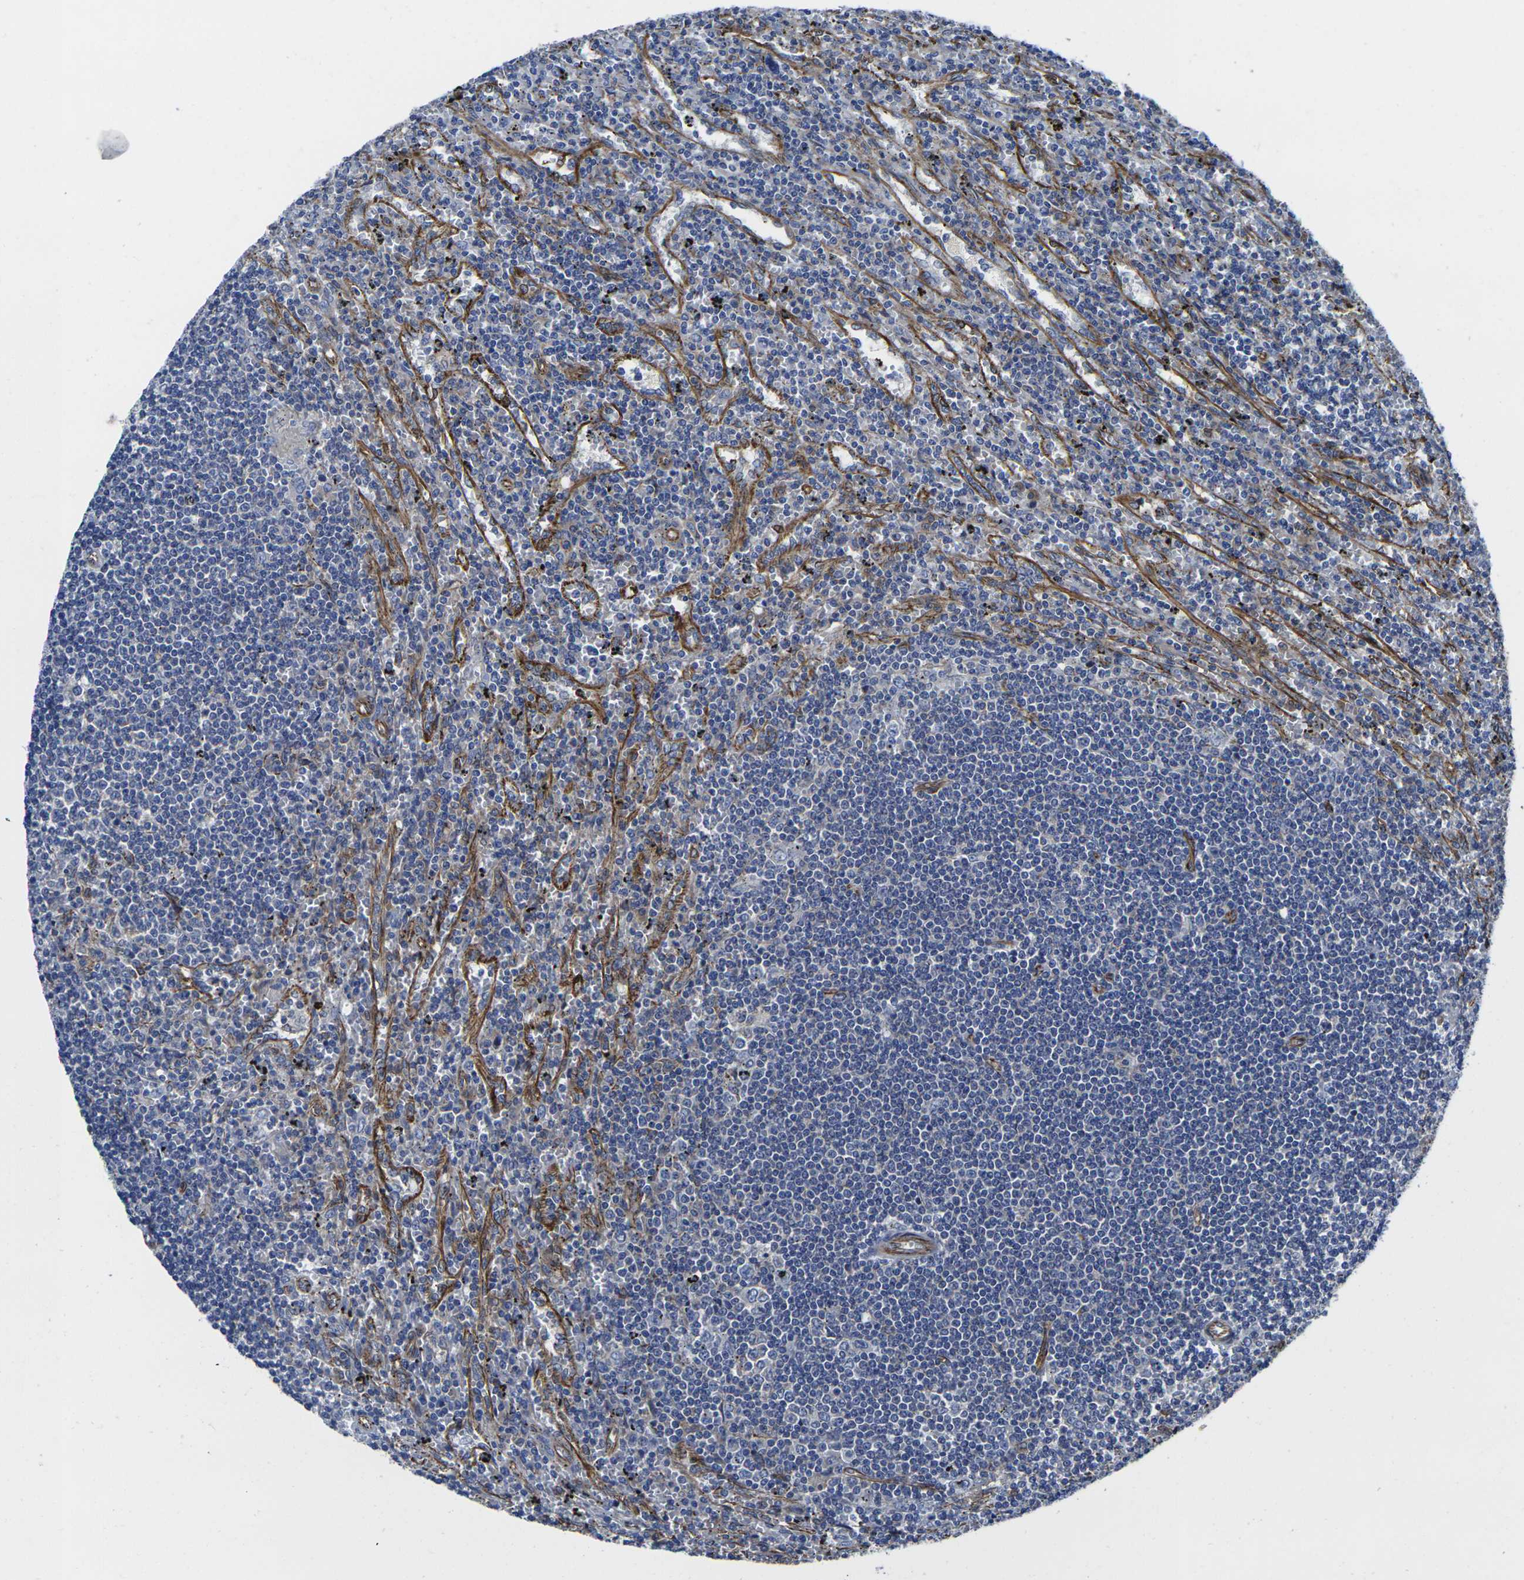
{"staining": {"intensity": "negative", "quantity": "none", "location": "none"}, "tissue": "lymphoma", "cell_type": "Tumor cells", "image_type": "cancer", "snomed": [{"axis": "morphology", "description": "Malignant lymphoma, non-Hodgkin's type, Low grade"}, {"axis": "topography", "description": "Spleen"}], "caption": "This is a image of IHC staining of lymphoma, which shows no staining in tumor cells. (Brightfield microscopy of DAB IHC at high magnification).", "gene": "NUMB", "patient": {"sex": "male", "age": 76}}